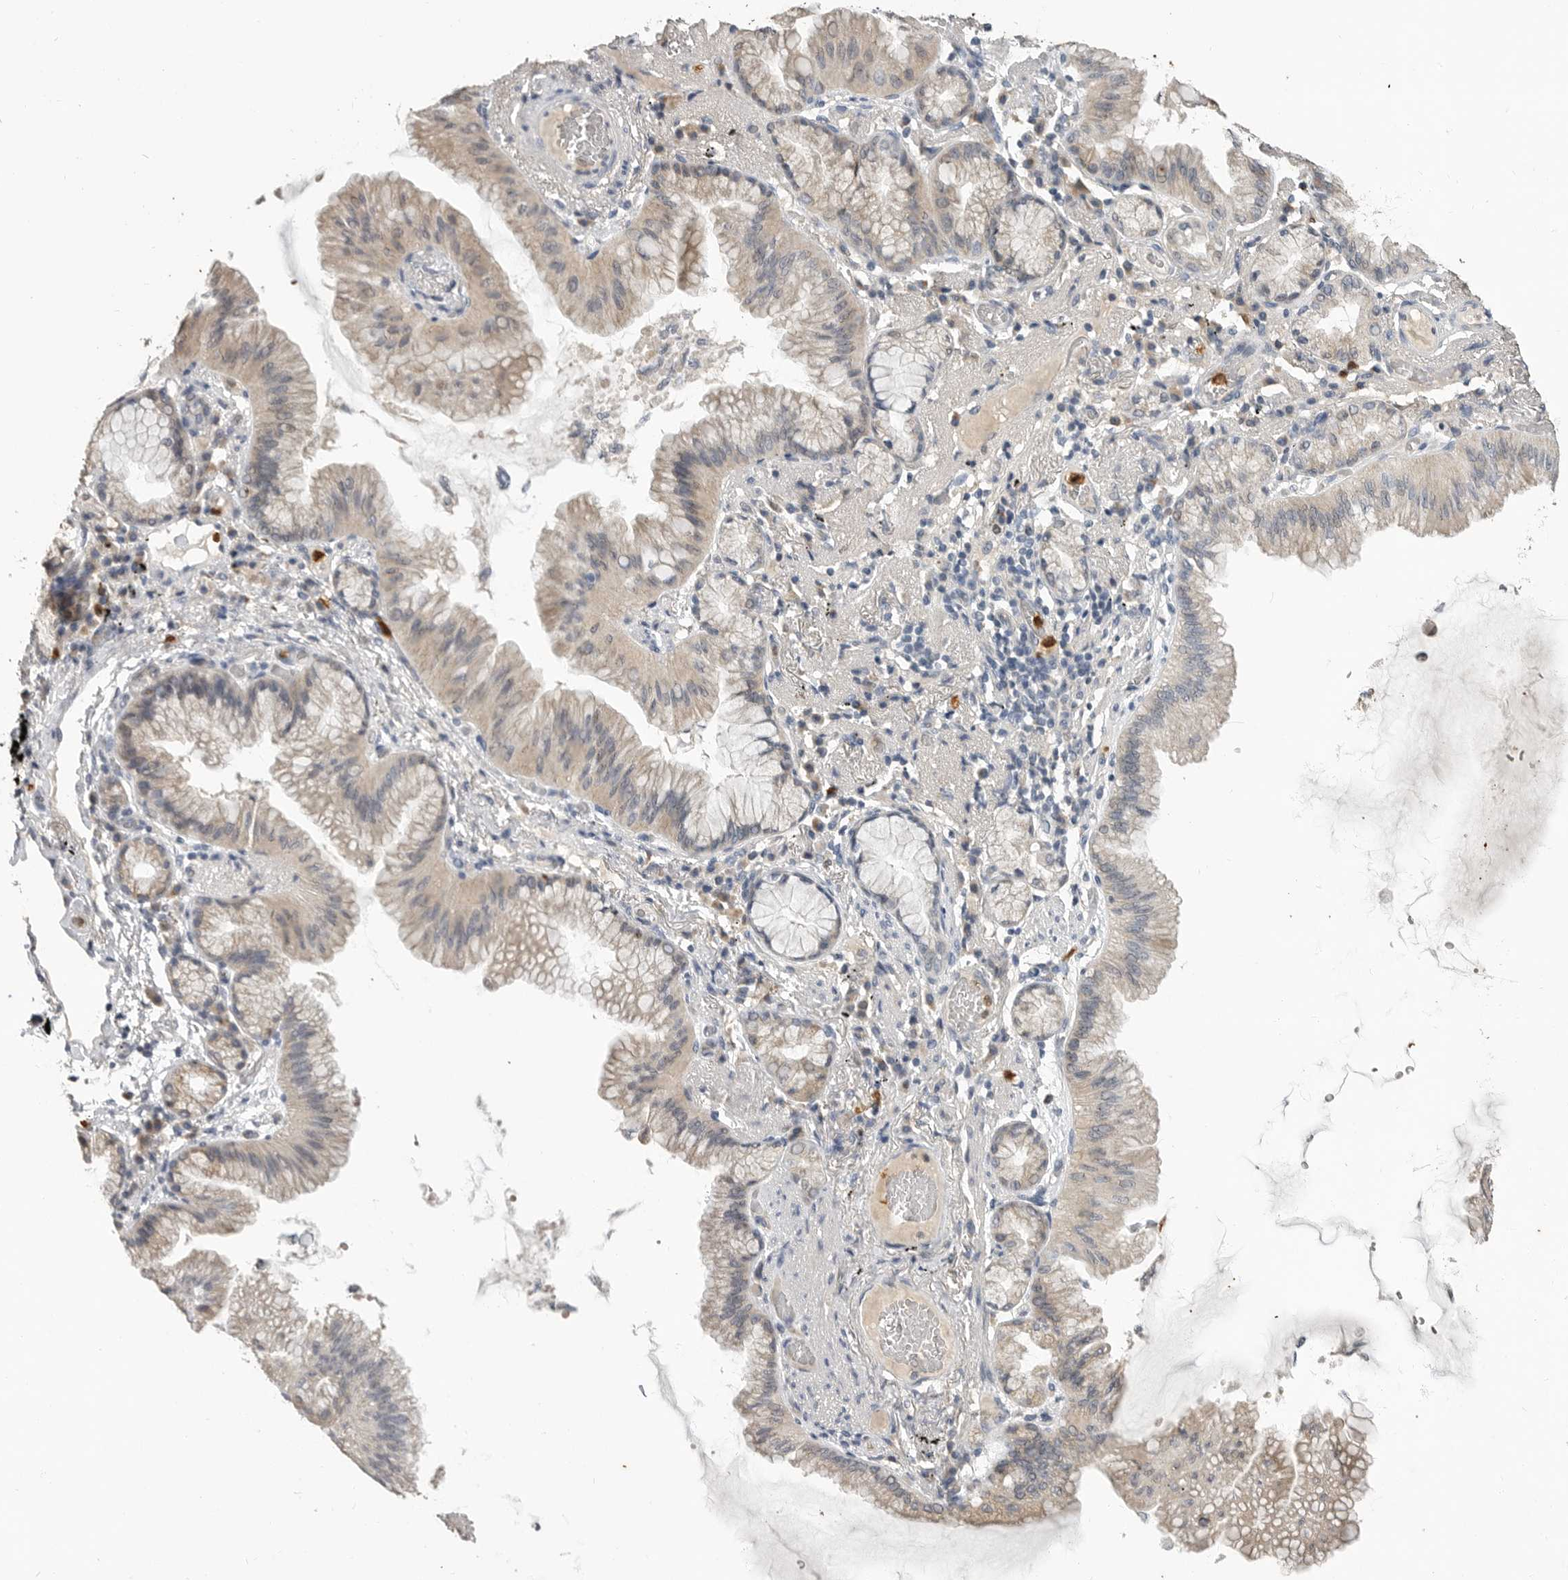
{"staining": {"intensity": "weak", "quantity": "25%-75%", "location": "cytoplasmic/membranous"}, "tissue": "lung cancer", "cell_type": "Tumor cells", "image_type": "cancer", "snomed": [{"axis": "morphology", "description": "Adenocarcinoma, NOS"}, {"axis": "topography", "description": "Lung"}], "caption": "Adenocarcinoma (lung) stained for a protein (brown) exhibits weak cytoplasmic/membranous positive expression in approximately 25%-75% of tumor cells.", "gene": "LTBR", "patient": {"sex": "female", "age": 70}}